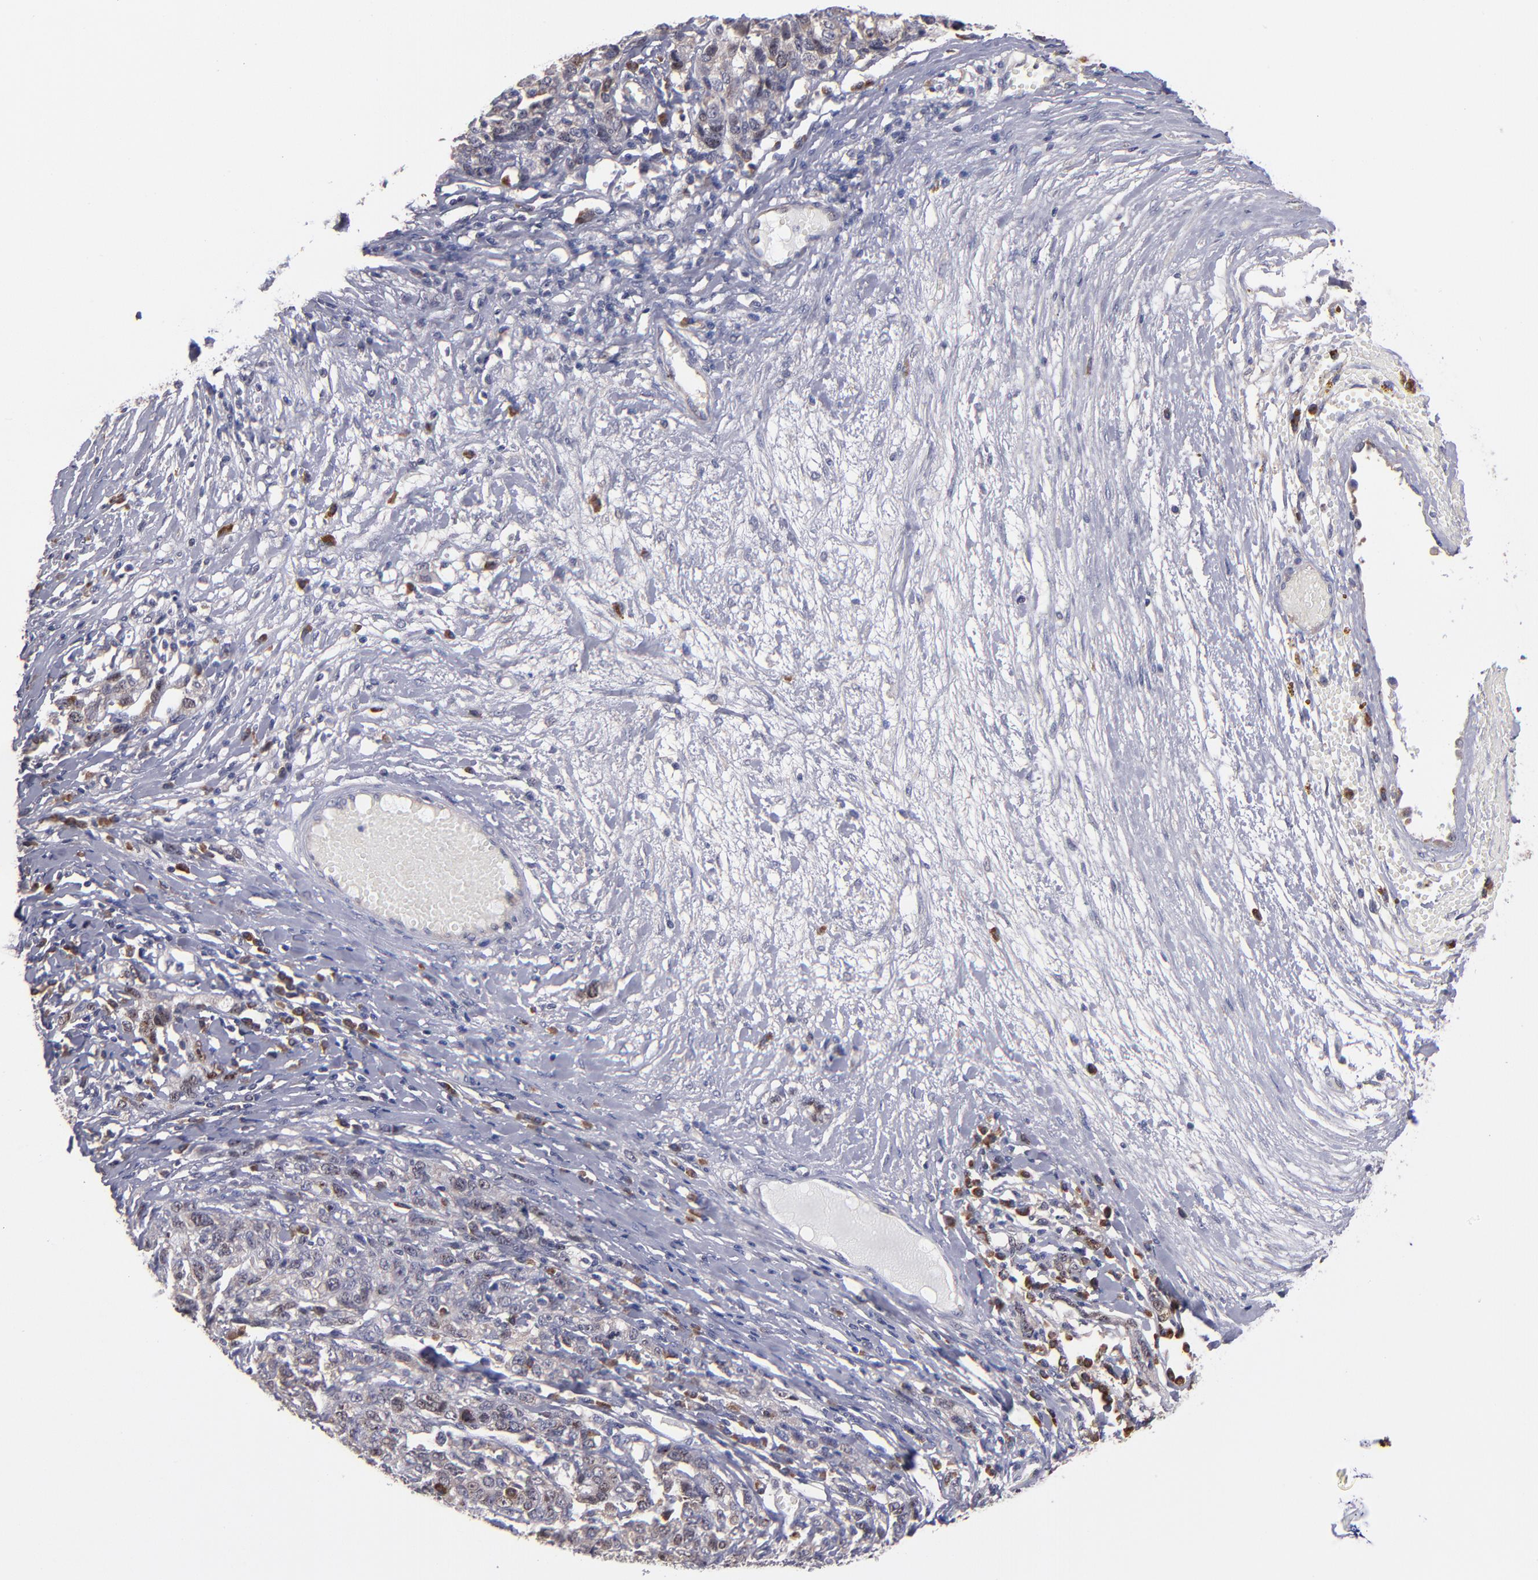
{"staining": {"intensity": "weak", "quantity": ">75%", "location": "cytoplasmic/membranous"}, "tissue": "ovarian cancer", "cell_type": "Tumor cells", "image_type": "cancer", "snomed": [{"axis": "morphology", "description": "Cystadenocarcinoma, serous, NOS"}, {"axis": "topography", "description": "Ovary"}], "caption": "Human ovarian cancer stained for a protein (brown) displays weak cytoplasmic/membranous positive expression in approximately >75% of tumor cells.", "gene": "EIF3L", "patient": {"sex": "female", "age": 71}}